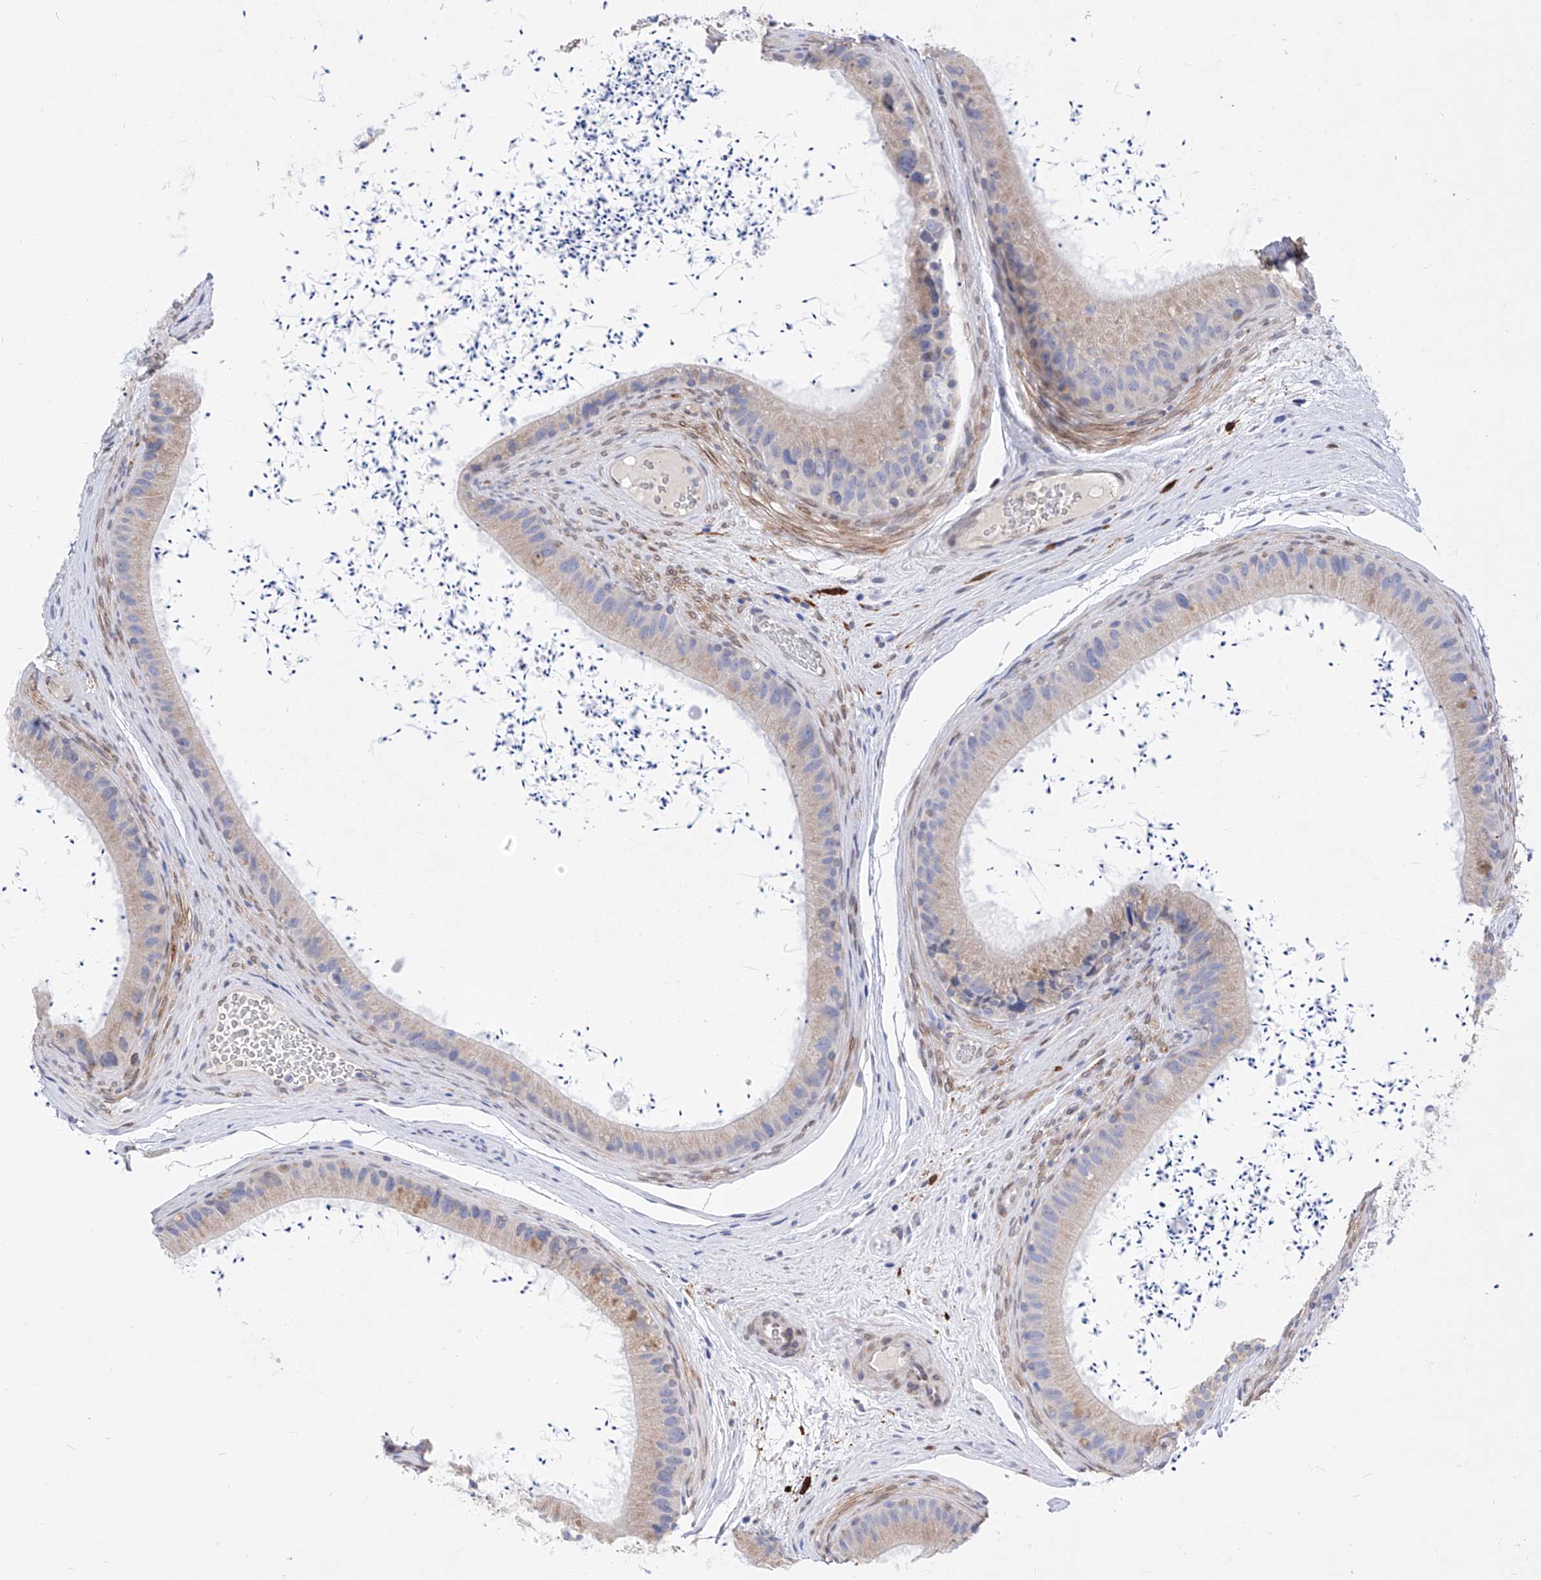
{"staining": {"intensity": "weak", "quantity": ">75%", "location": "cytoplasmic/membranous"}, "tissue": "epididymis", "cell_type": "Glandular cells", "image_type": "normal", "snomed": [{"axis": "morphology", "description": "Normal tissue, NOS"}, {"axis": "topography", "description": "Epididymis, spermatic cord, NOS"}], "caption": "DAB (3,3'-diaminobenzidine) immunohistochemical staining of benign epididymis reveals weak cytoplasmic/membranous protein expression in about >75% of glandular cells. (Brightfield microscopy of DAB IHC at high magnification).", "gene": "LCLAT1", "patient": {"sex": "male", "age": 50}}